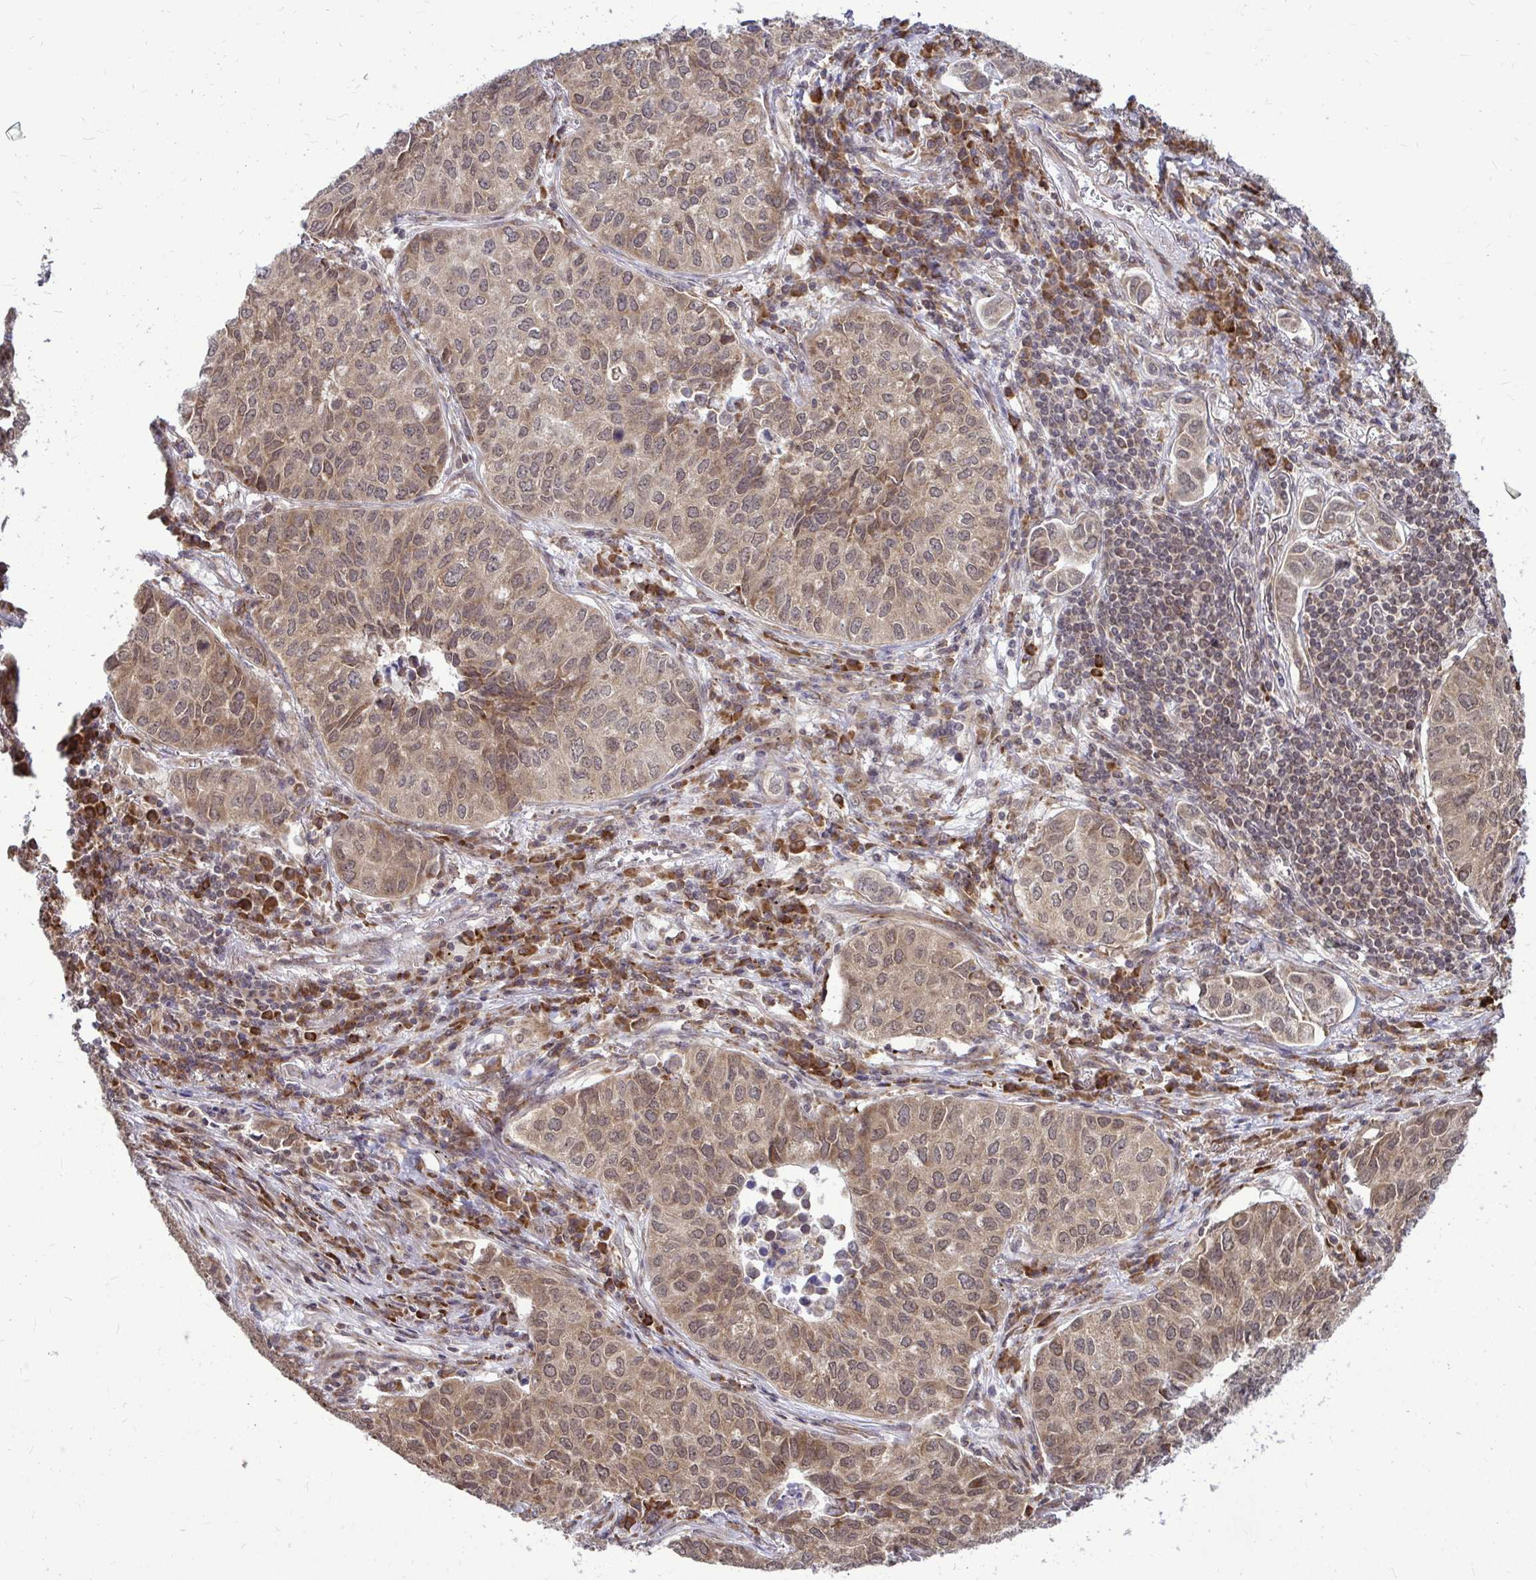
{"staining": {"intensity": "weak", "quantity": ">75%", "location": "cytoplasmic/membranous"}, "tissue": "lung cancer", "cell_type": "Tumor cells", "image_type": "cancer", "snomed": [{"axis": "morphology", "description": "Adenocarcinoma, NOS"}, {"axis": "topography", "description": "Lung"}], "caption": "Lung cancer (adenocarcinoma) tissue reveals weak cytoplasmic/membranous positivity in approximately >75% of tumor cells Nuclei are stained in blue.", "gene": "FMR1", "patient": {"sex": "female", "age": 50}}